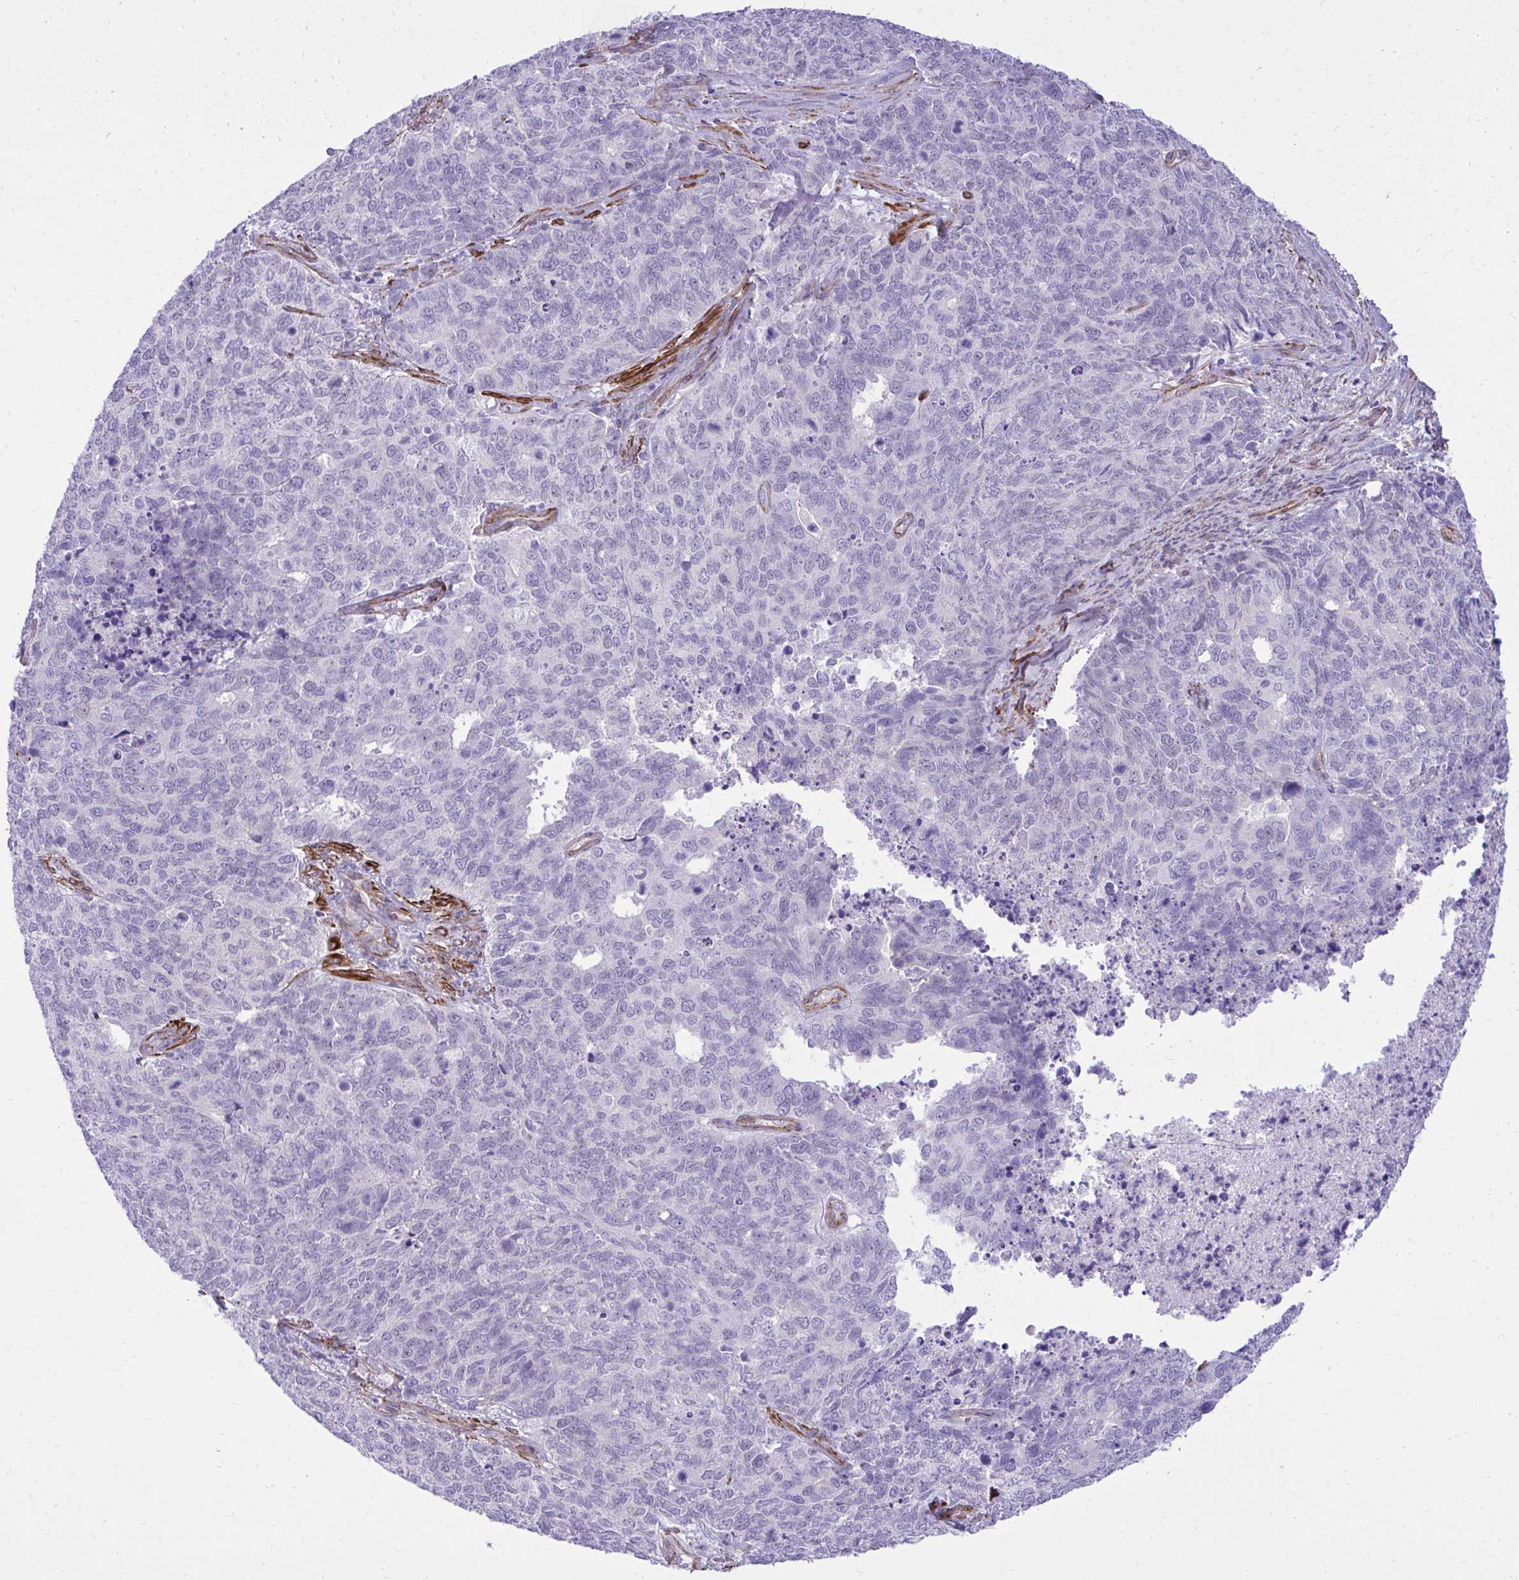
{"staining": {"intensity": "negative", "quantity": "none", "location": "none"}, "tissue": "cervical cancer", "cell_type": "Tumor cells", "image_type": "cancer", "snomed": [{"axis": "morphology", "description": "Adenocarcinoma, NOS"}, {"axis": "topography", "description": "Cervix"}], "caption": "Immunohistochemistry image of neoplastic tissue: cervical adenocarcinoma stained with DAB (3,3'-diaminobenzidine) demonstrates no significant protein staining in tumor cells.", "gene": "PITPNM3", "patient": {"sex": "female", "age": 63}}